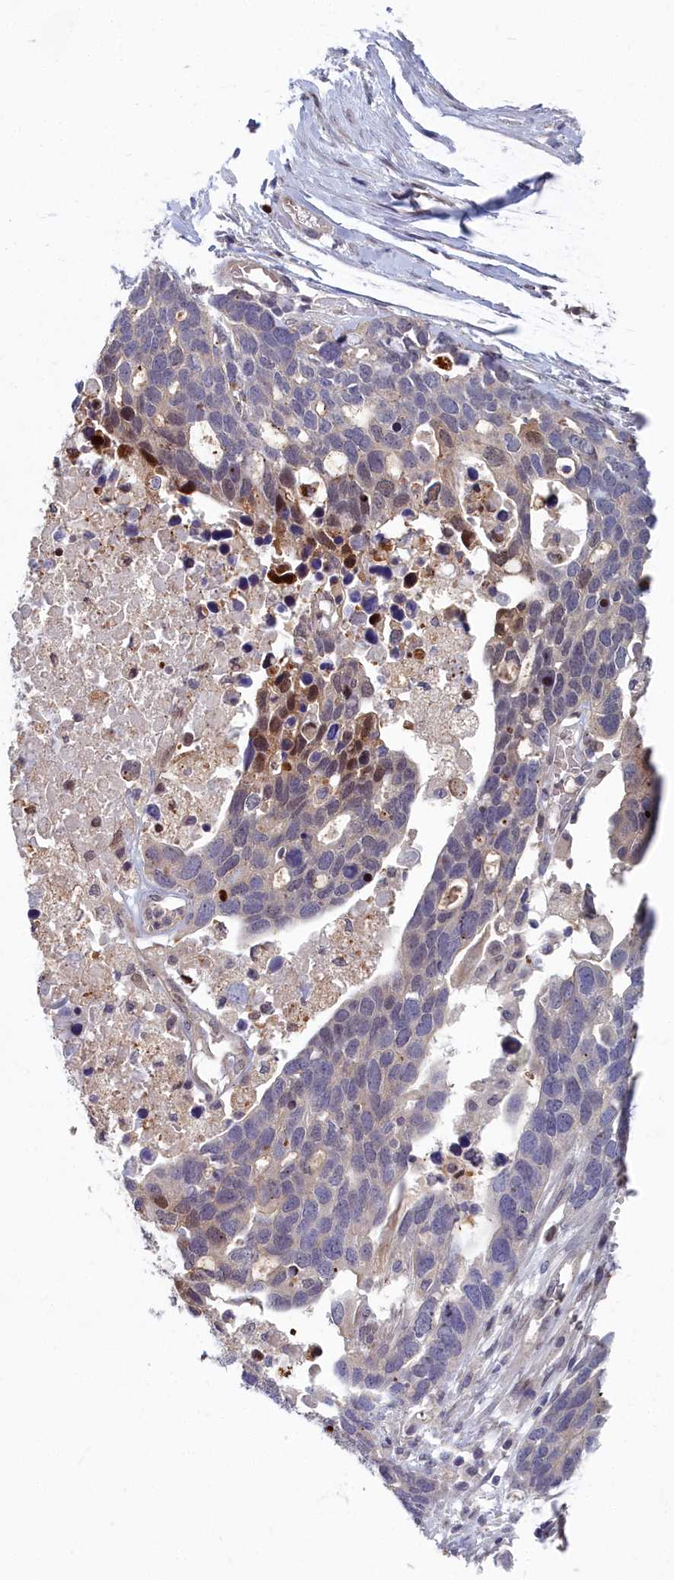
{"staining": {"intensity": "moderate", "quantity": "<25%", "location": "nuclear"}, "tissue": "ovarian cancer", "cell_type": "Tumor cells", "image_type": "cancer", "snomed": [{"axis": "morphology", "description": "Cystadenocarcinoma, serous, NOS"}, {"axis": "topography", "description": "Ovary"}], "caption": "Moderate nuclear staining for a protein is appreciated in about <25% of tumor cells of serous cystadenocarcinoma (ovarian) using immunohistochemistry (IHC).", "gene": "RPS27A", "patient": {"sex": "female", "age": 54}}